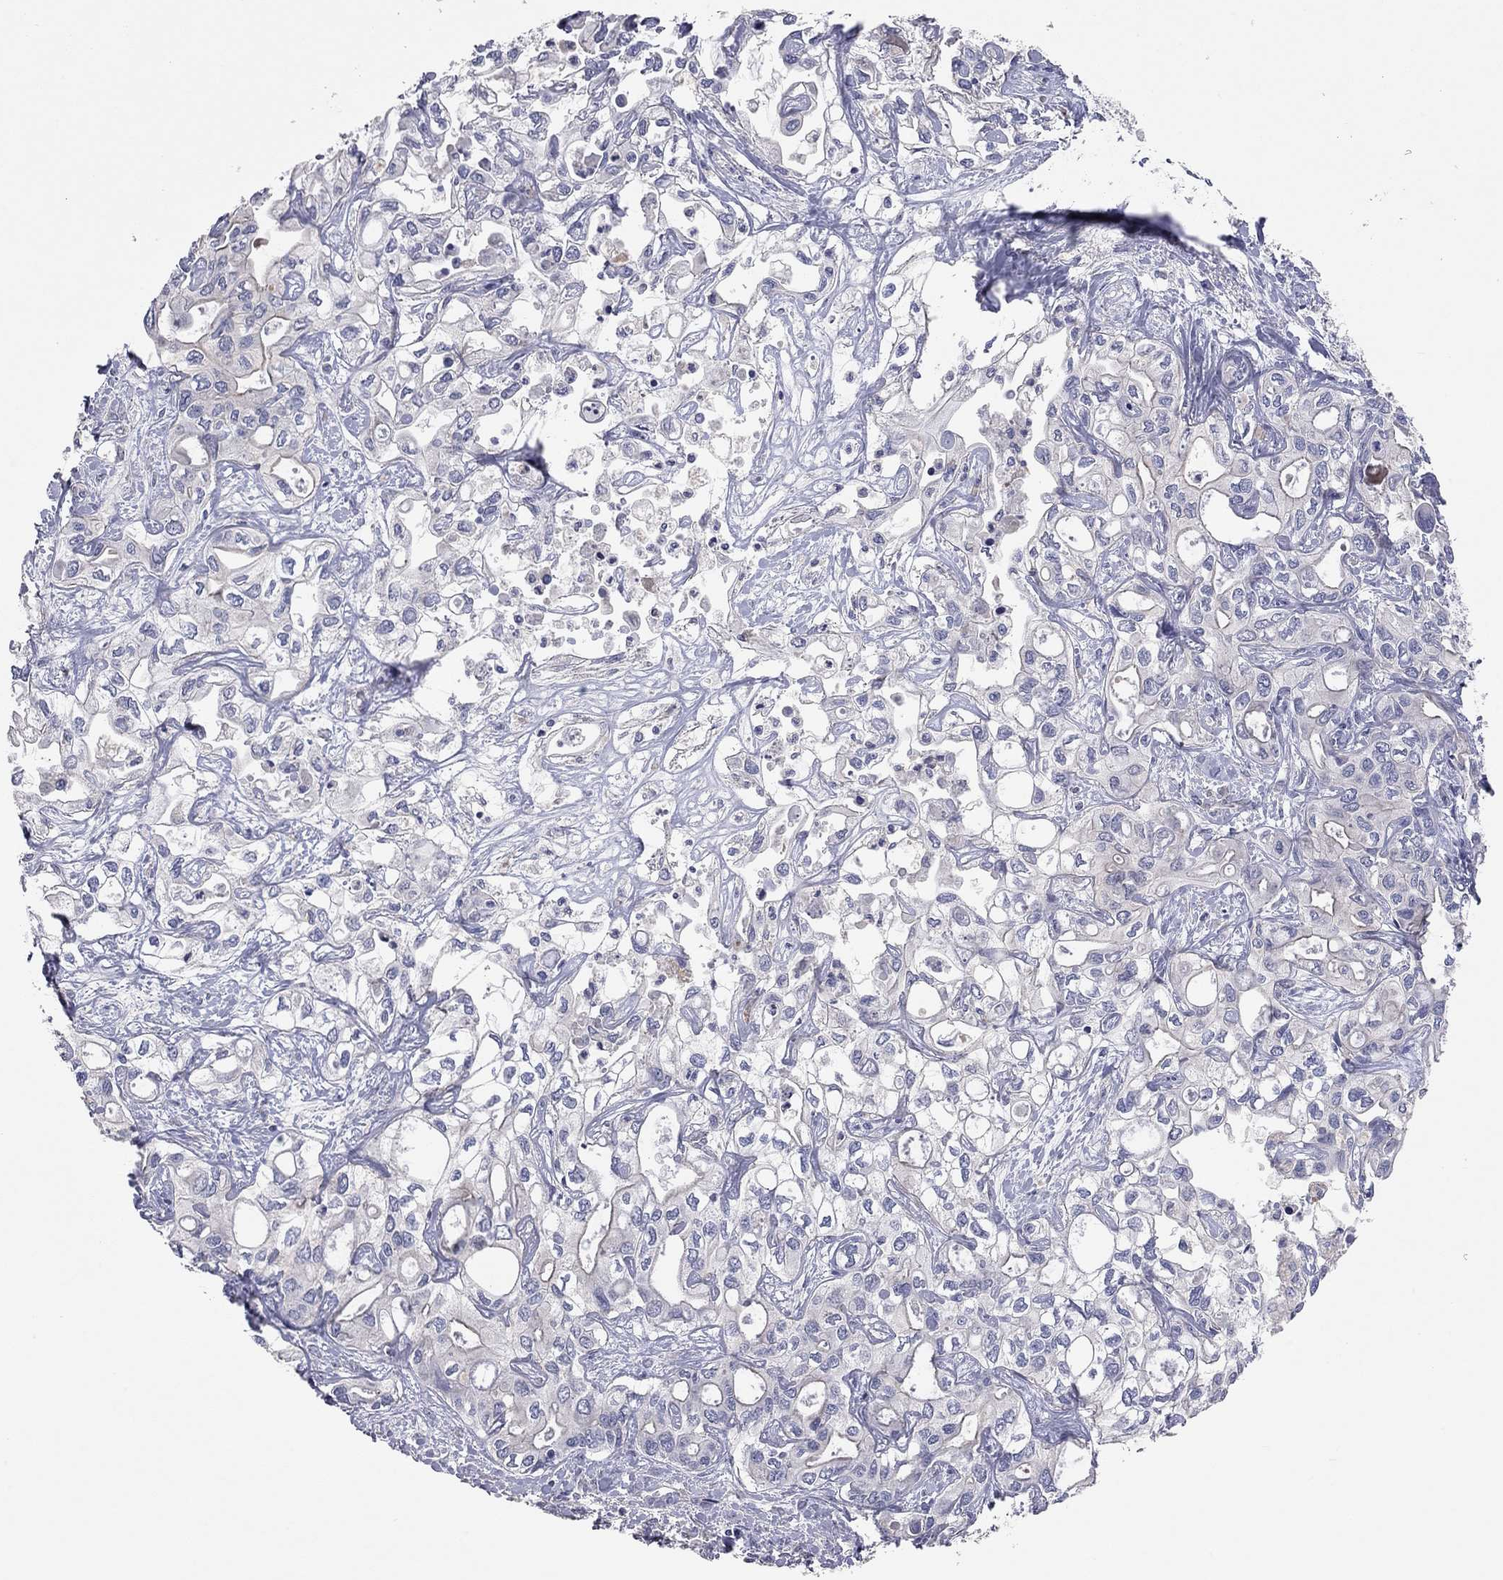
{"staining": {"intensity": "negative", "quantity": "none", "location": "none"}, "tissue": "liver cancer", "cell_type": "Tumor cells", "image_type": "cancer", "snomed": [{"axis": "morphology", "description": "Cholangiocarcinoma"}, {"axis": "topography", "description": "Liver"}], "caption": "A histopathology image of cholangiocarcinoma (liver) stained for a protein reveals no brown staining in tumor cells. (Brightfield microscopy of DAB IHC at high magnification).", "gene": "KCNB1", "patient": {"sex": "female", "age": 64}}